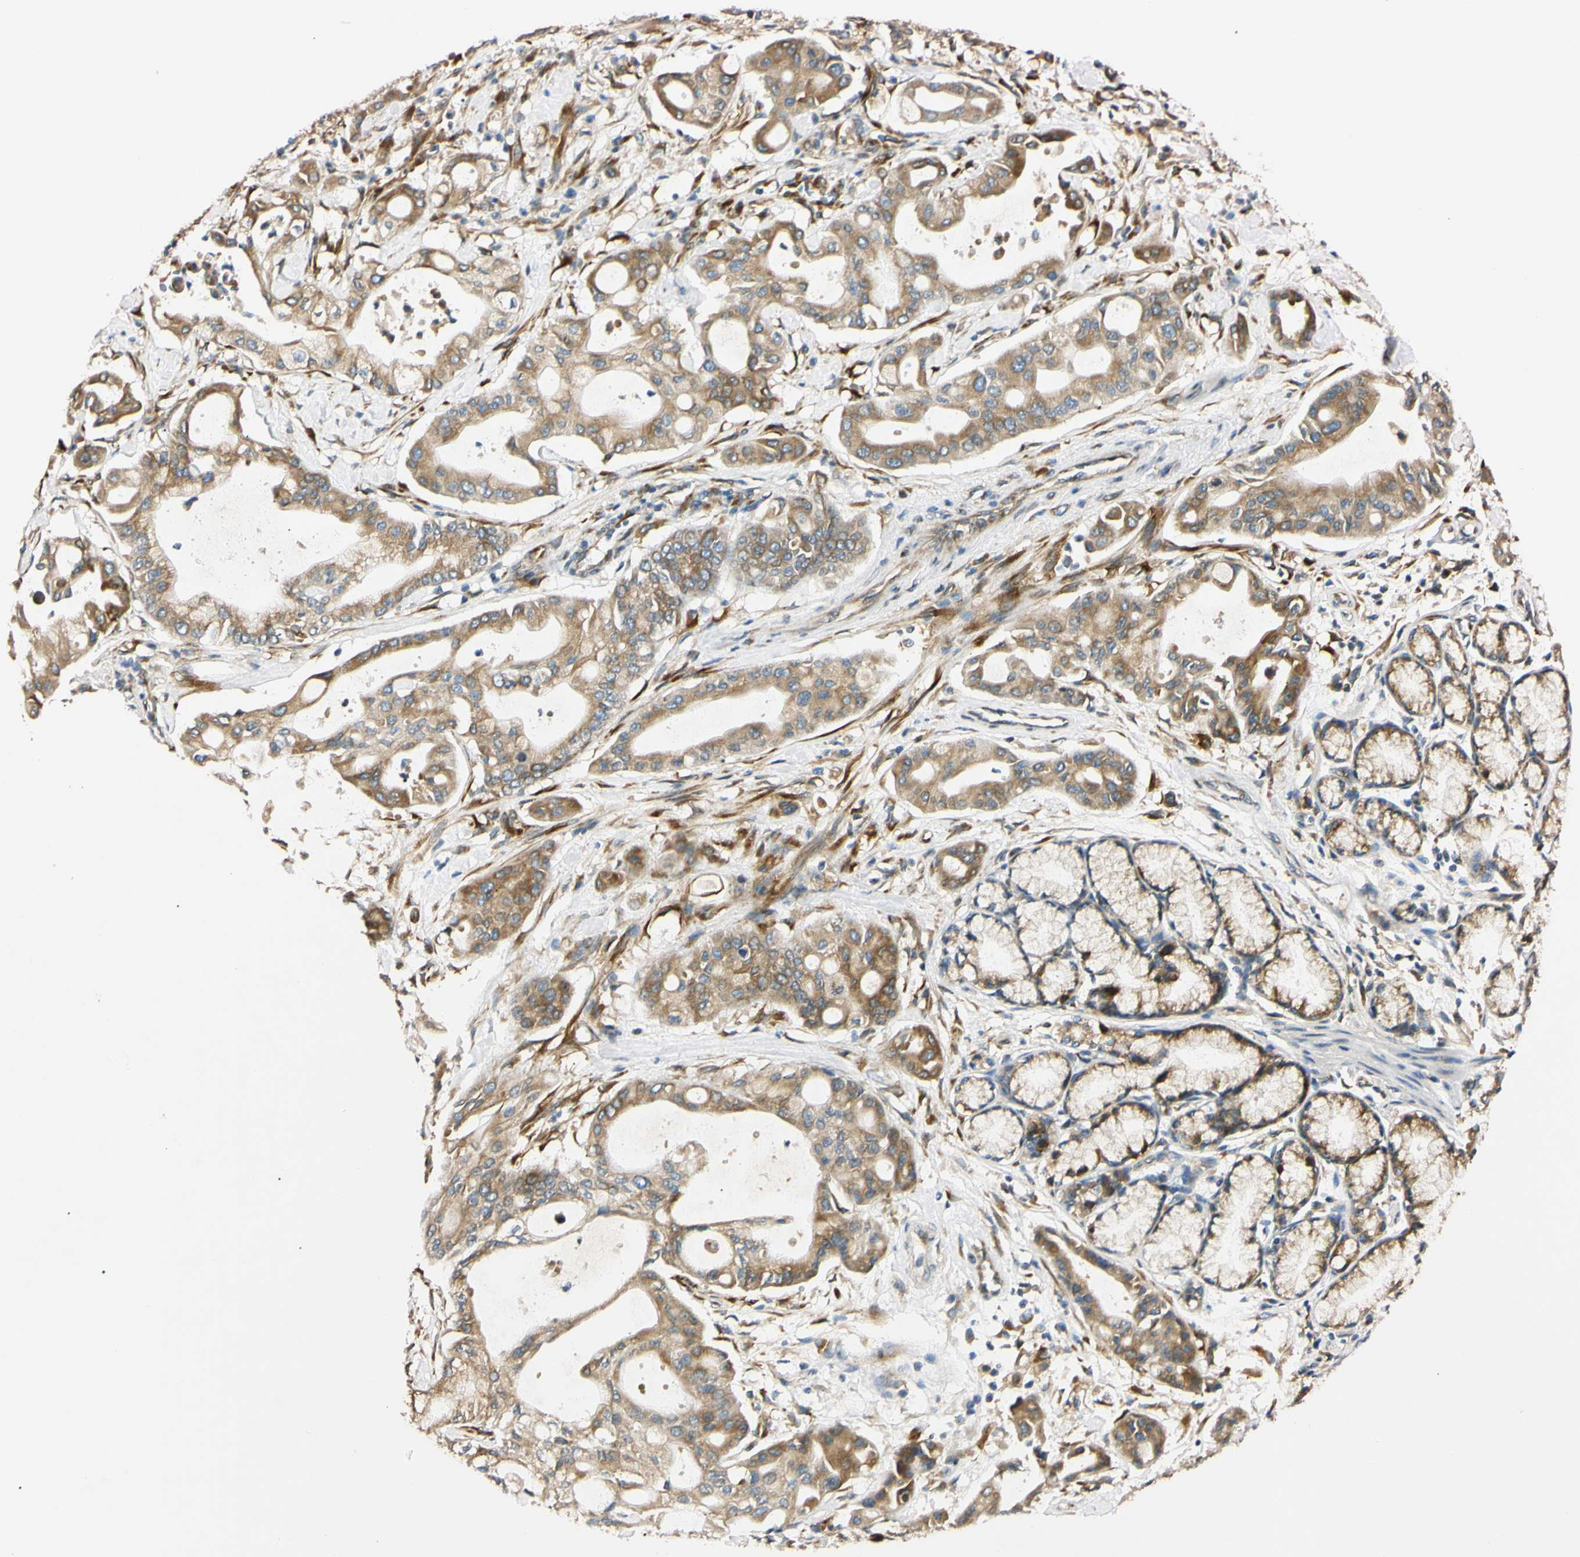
{"staining": {"intensity": "moderate", "quantity": ">75%", "location": "cytoplasmic/membranous"}, "tissue": "pancreatic cancer", "cell_type": "Tumor cells", "image_type": "cancer", "snomed": [{"axis": "morphology", "description": "Adenocarcinoma, NOS"}, {"axis": "morphology", "description": "Adenocarcinoma, metastatic, NOS"}, {"axis": "topography", "description": "Lymph node"}, {"axis": "topography", "description": "Pancreas"}, {"axis": "topography", "description": "Duodenum"}], "caption": "This photomicrograph demonstrates pancreatic cancer (metastatic adenocarcinoma) stained with immunohistochemistry to label a protein in brown. The cytoplasmic/membranous of tumor cells show moderate positivity for the protein. Nuclei are counter-stained blue.", "gene": "IER3IP1", "patient": {"sex": "female", "age": 64}}